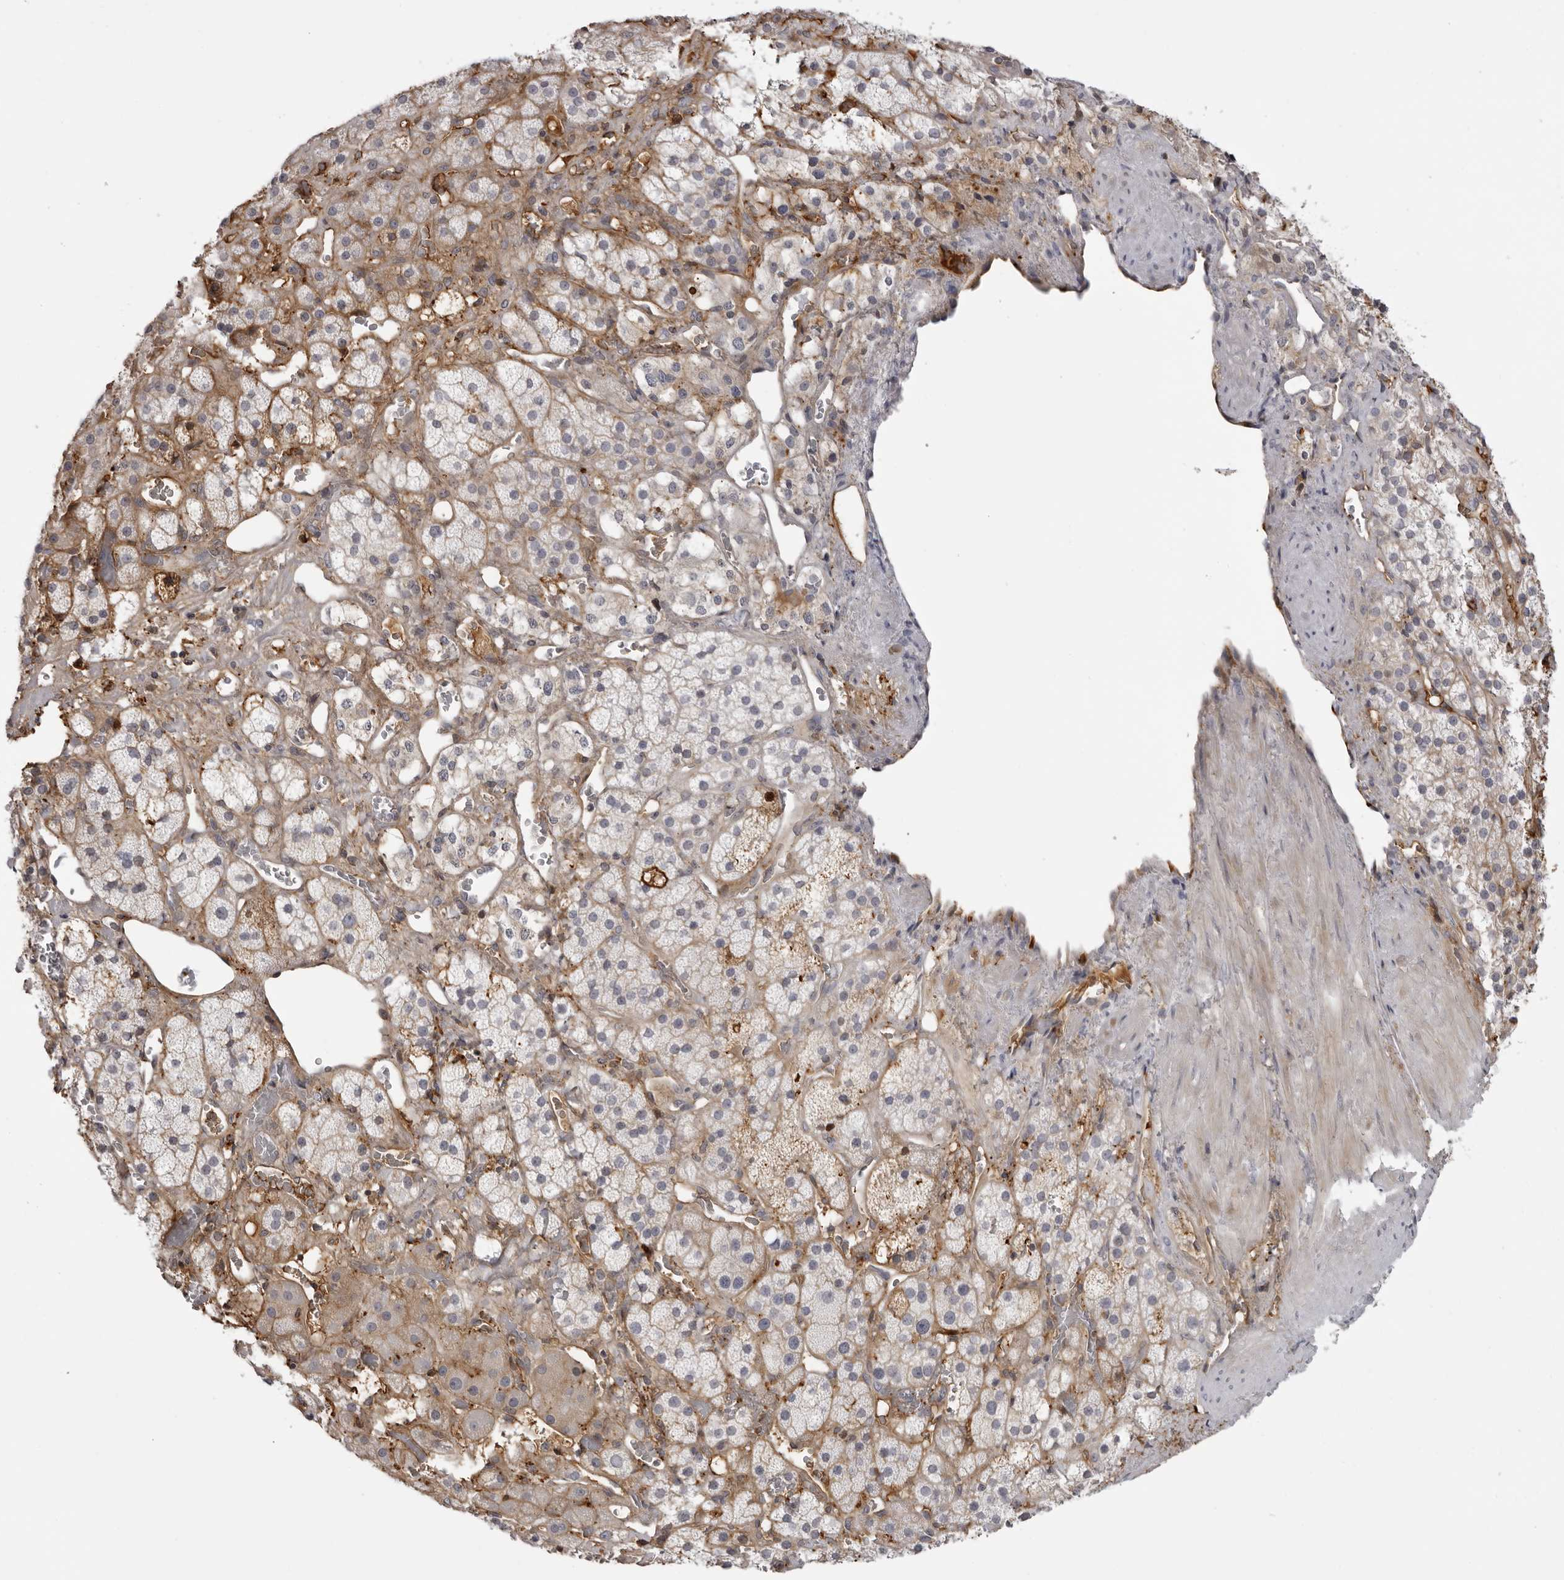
{"staining": {"intensity": "weak", "quantity": "<25%", "location": "cytoplasmic/membranous"}, "tissue": "adrenal gland", "cell_type": "Glandular cells", "image_type": "normal", "snomed": [{"axis": "morphology", "description": "Normal tissue, NOS"}, {"axis": "topography", "description": "Adrenal gland"}], "caption": "Protein analysis of normal adrenal gland displays no significant staining in glandular cells.", "gene": "PLEKHF2", "patient": {"sex": "male", "age": 57}}